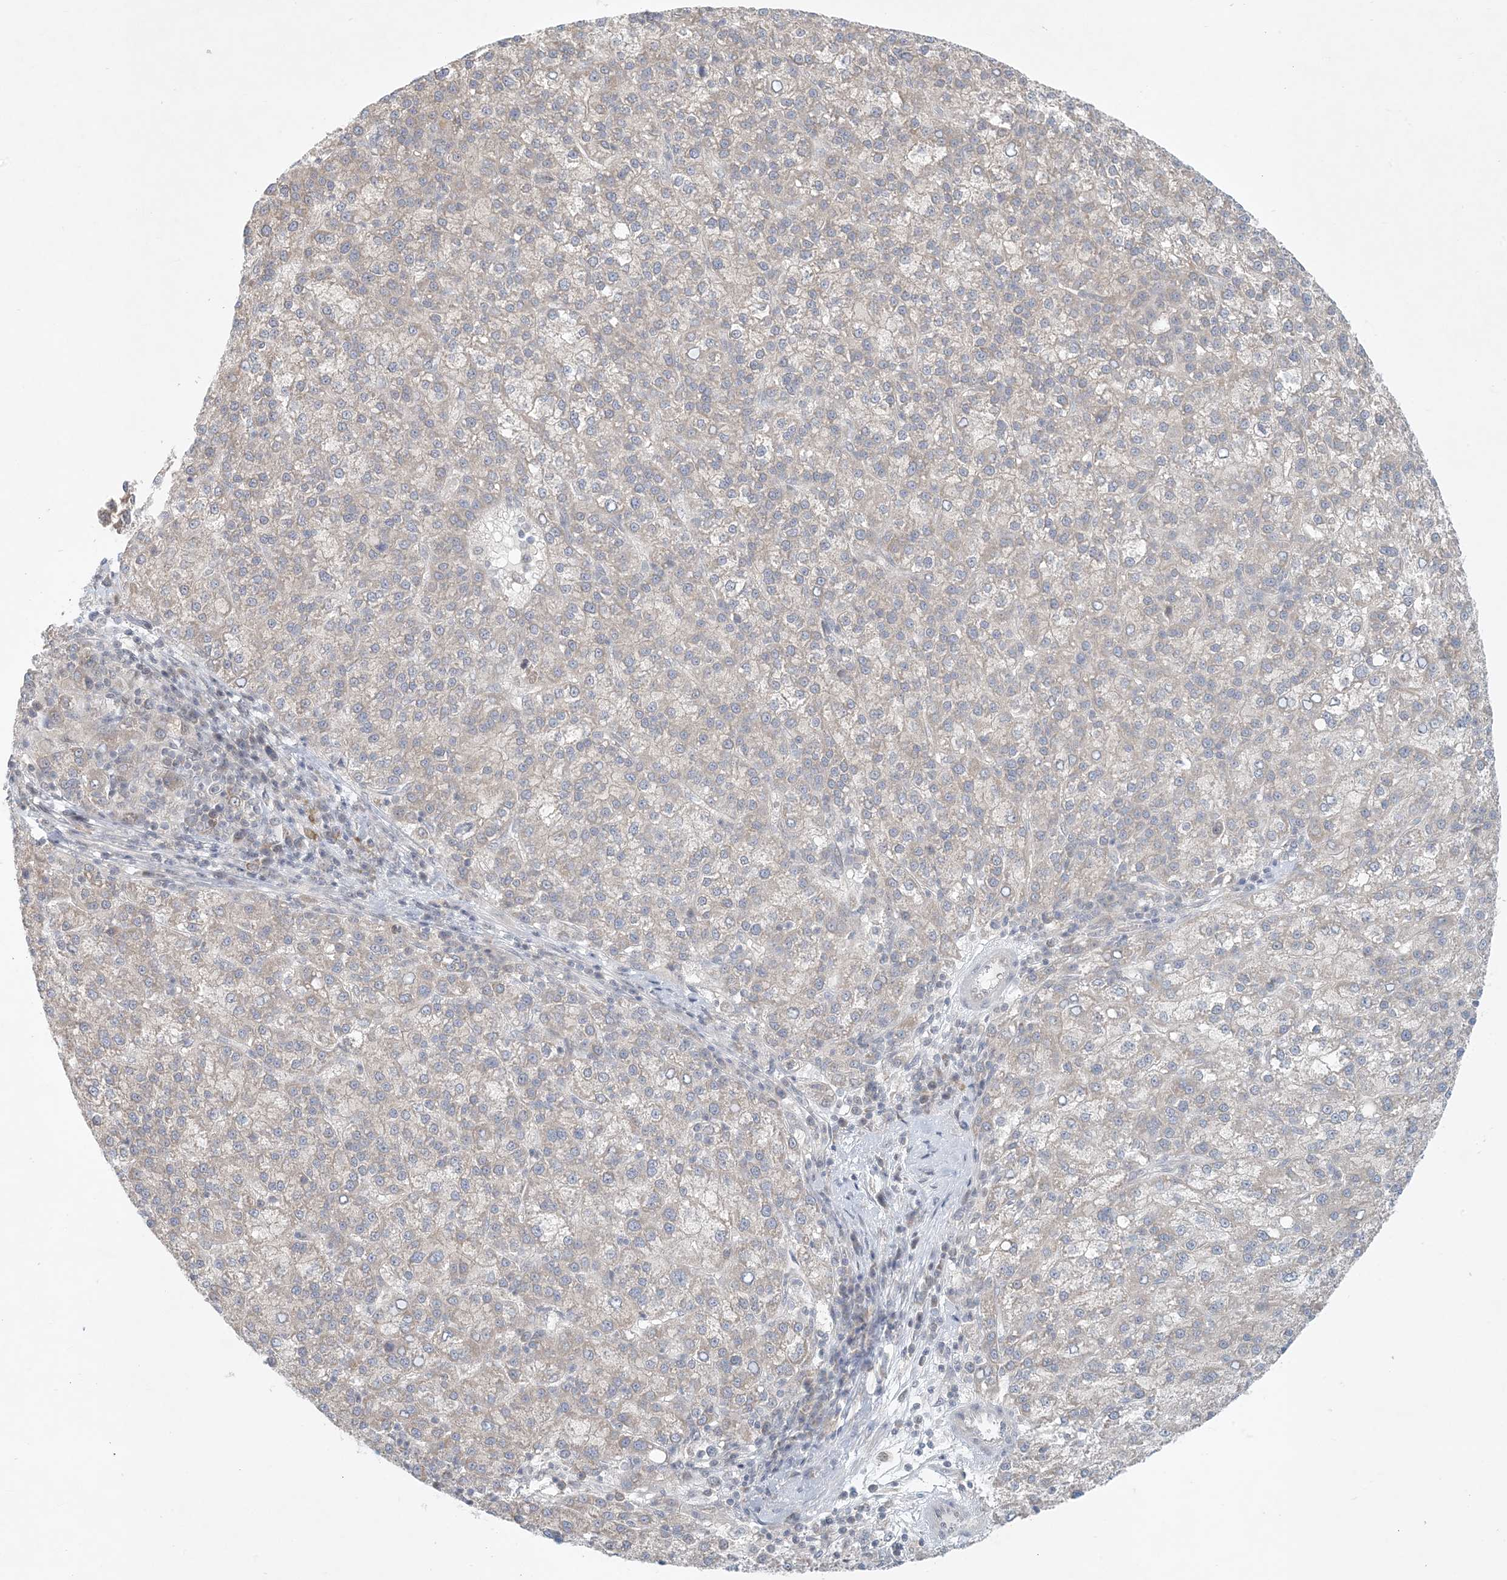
{"staining": {"intensity": "weak", "quantity": "25%-75%", "location": "cytoplasmic/membranous"}, "tissue": "liver cancer", "cell_type": "Tumor cells", "image_type": "cancer", "snomed": [{"axis": "morphology", "description": "Carcinoma, Hepatocellular, NOS"}, {"axis": "topography", "description": "Liver"}], "caption": "Weak cytoplasmic/membranous protein positivity is appreciated in approximately 25%-75% of tumor cells in liver cancer (hepatocellular carcinoma).", "gene": "OBI1", "patient": {"sex": "female", "age": 58}}